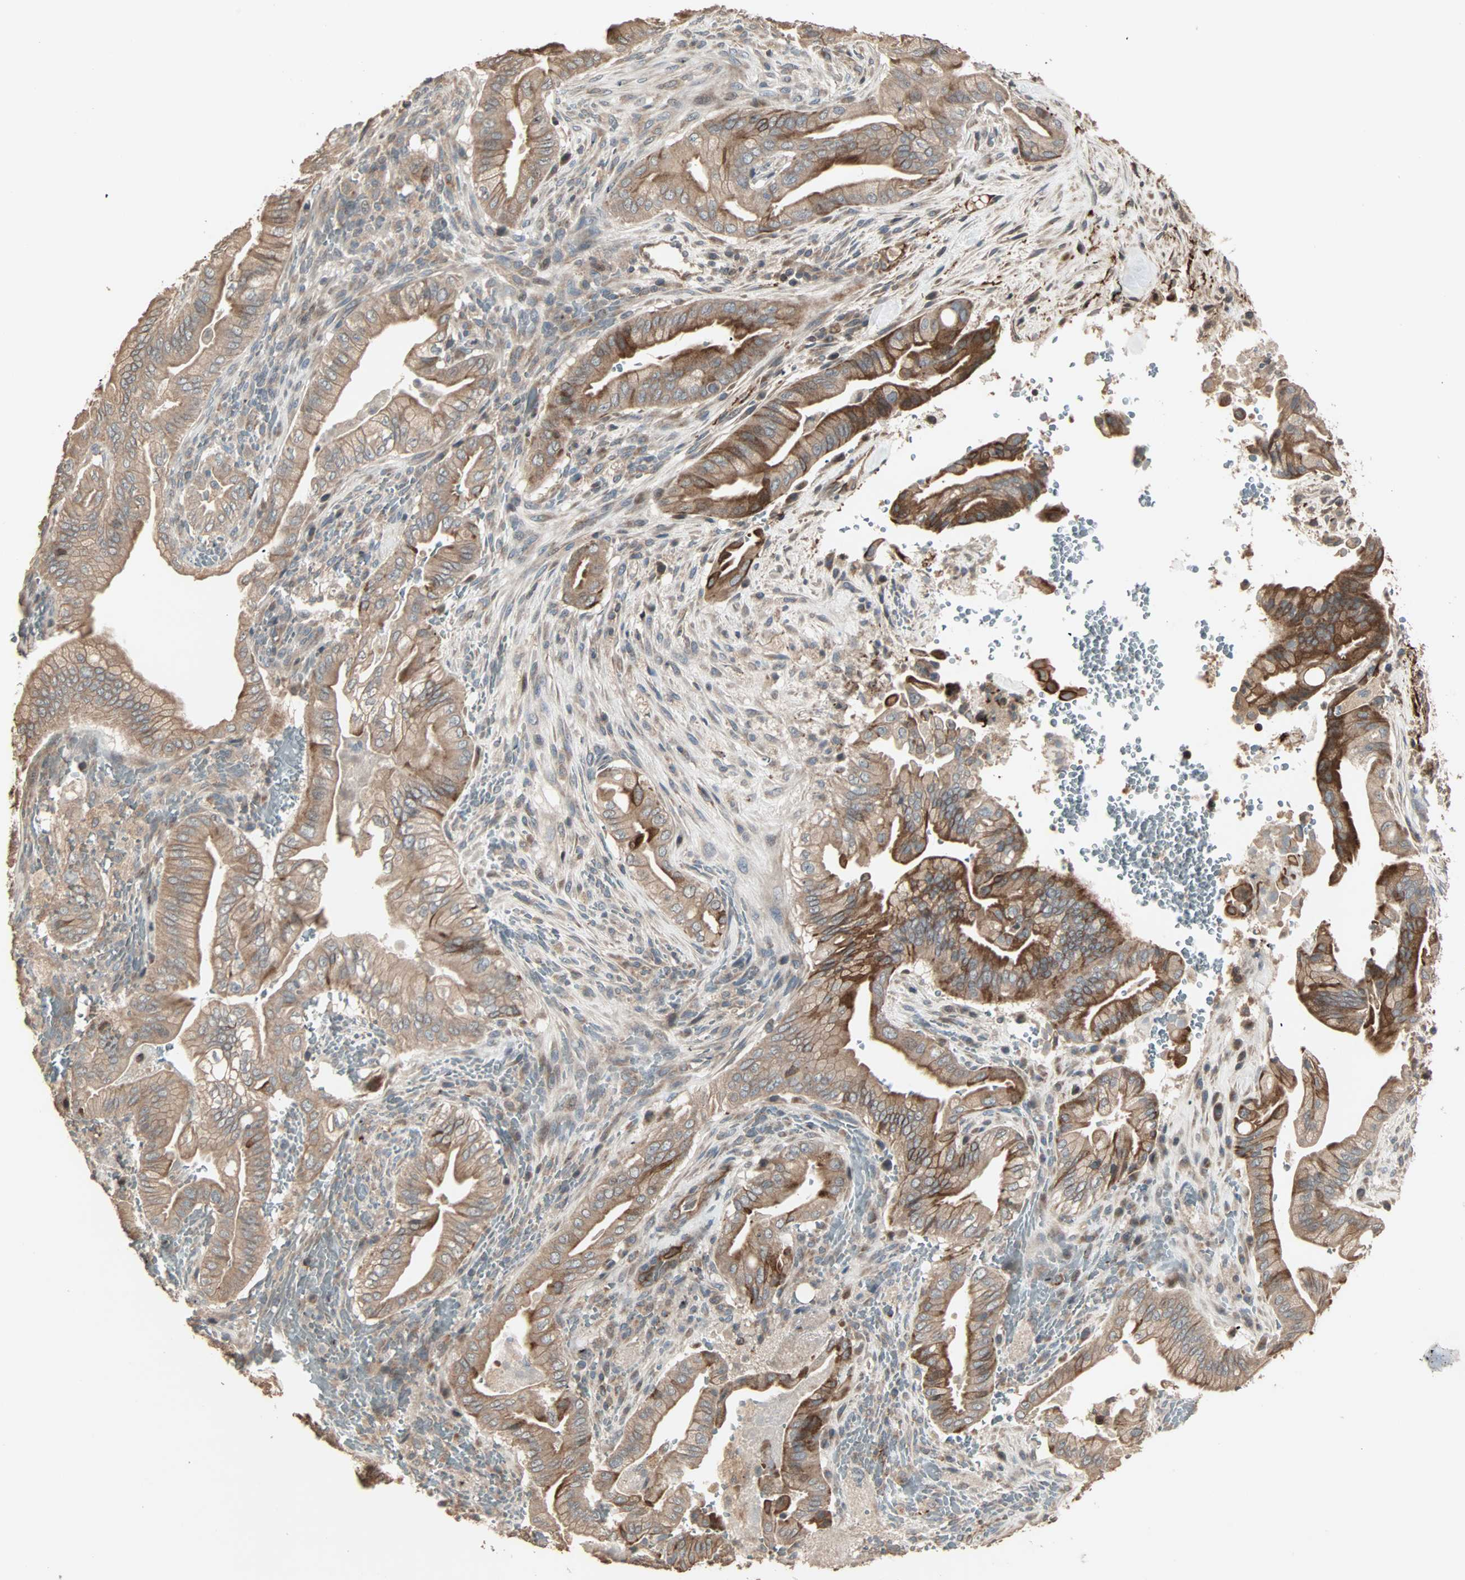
{"staining": {"intensity": "moderate", "quantity": ">75%", "location": "cytoplasmic/membranous"}, "tissue": "liver cancer", "cell_type": "Tumor cells", "image_type": "cancer", "snomed": [{"axis": "morphology", "description": "Cholangiocarcinoma"}, {"axis": "topography", "description": "Liver"}], "caption": "Immunohistochemical staining of human liver cholangiocarcinoma displays medium levels of moderate cytoplasmic/membranous staining in about >75% of tumor cells. (DAB = brown stain, brightfield microscopy at high magnification).", "gene": "CALCRL", "patient": {"sex": "female", "age": 68}}